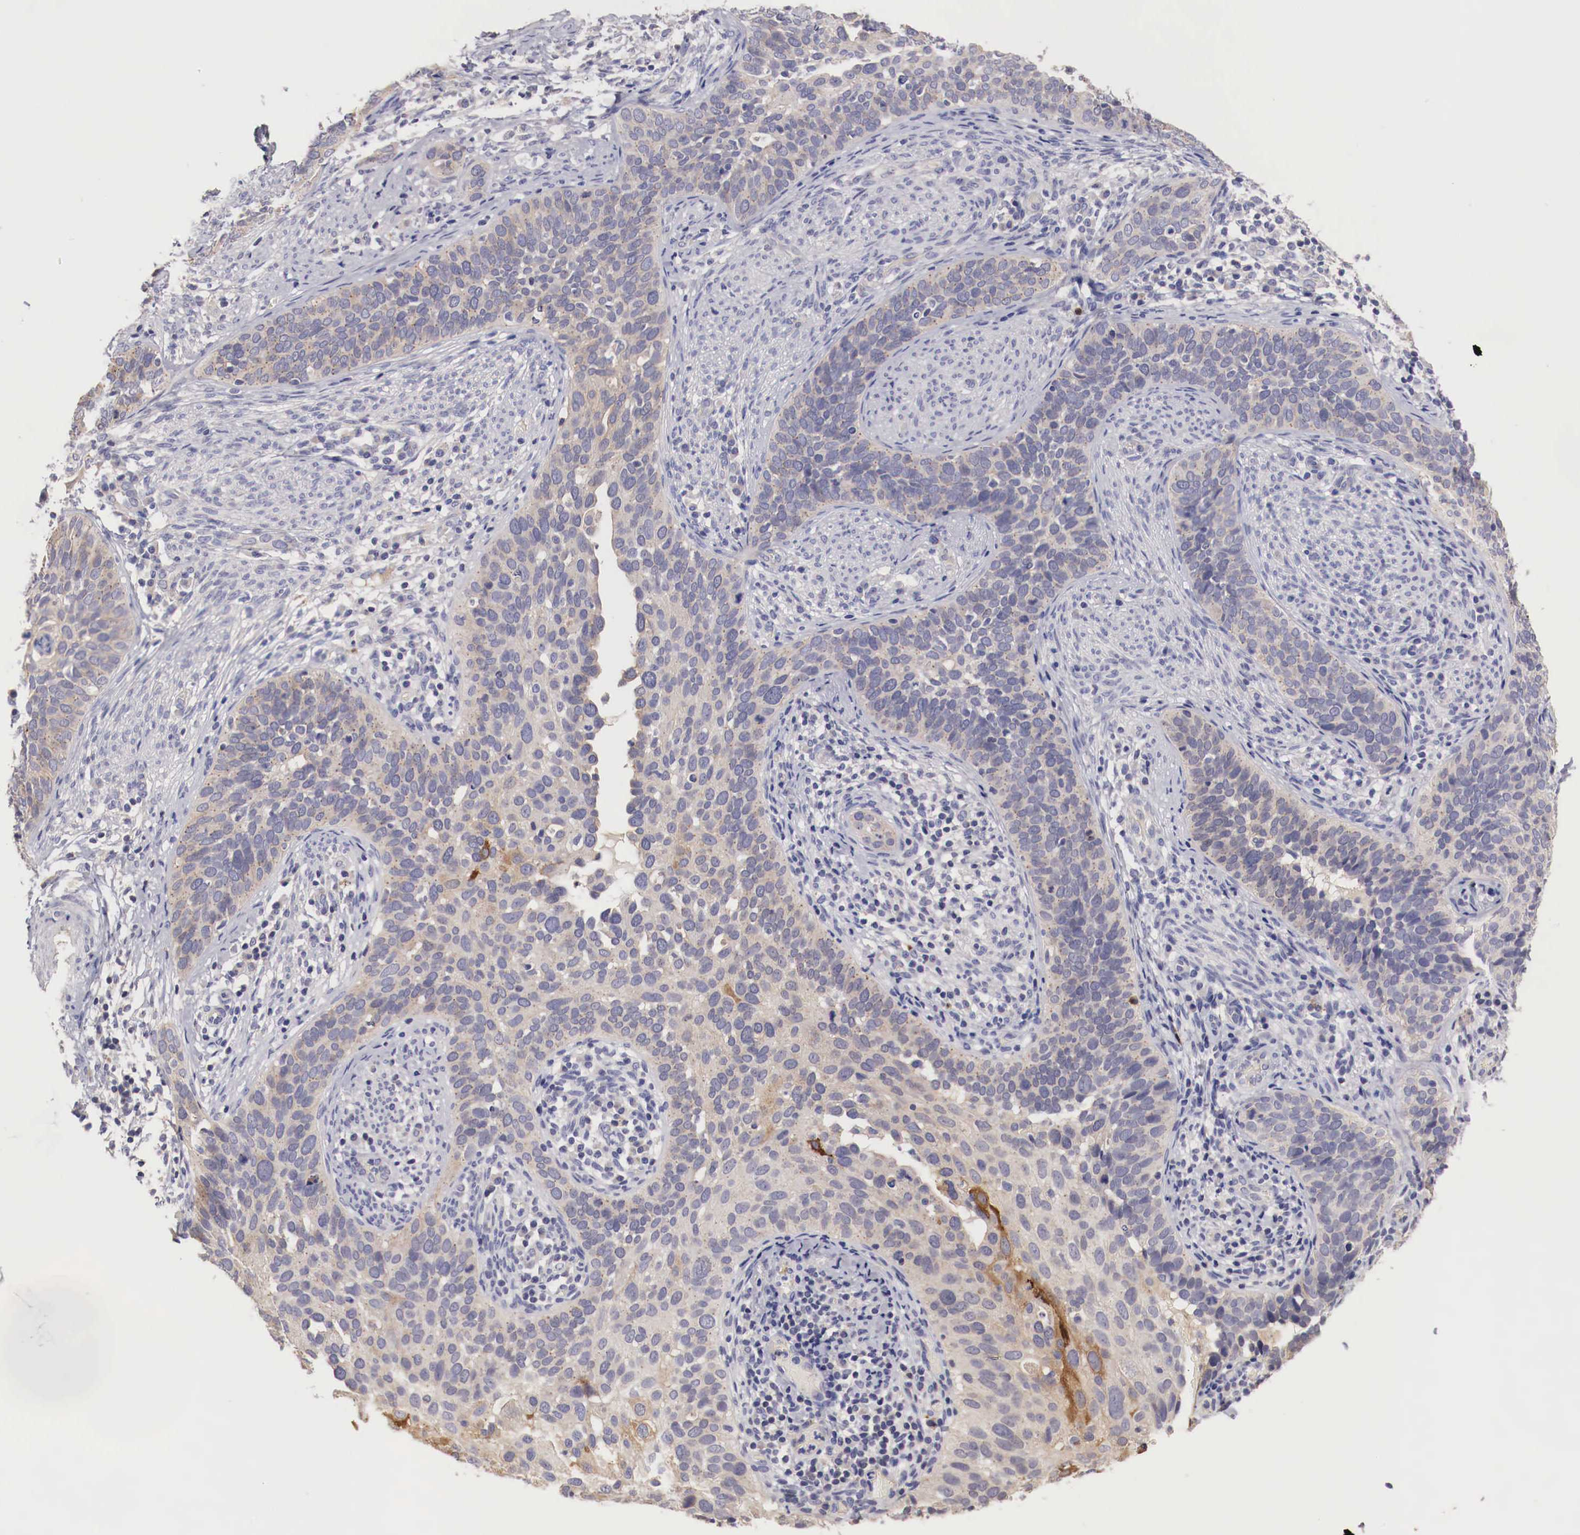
{"staining": {"intensity": "weak", "quantity": "25%-75%", "location": "cytoplasmic/membranous"}, "tissue": "cervical cancer", "cell_type": "Tumor cells", "image_type": "cancer", "snomed": [{"axis": "morphology", "description": "Squamous cell carcinoma, NOS"}, {"axis": "topography", "description": "Cervix"}], "caption": "Squamous cell carcinoma (cervical) stained with a protein marker demonstrates weak staining in tumor cells.", "gene": "PITPNA", "patient": {"sex": "female", "age": 31}}